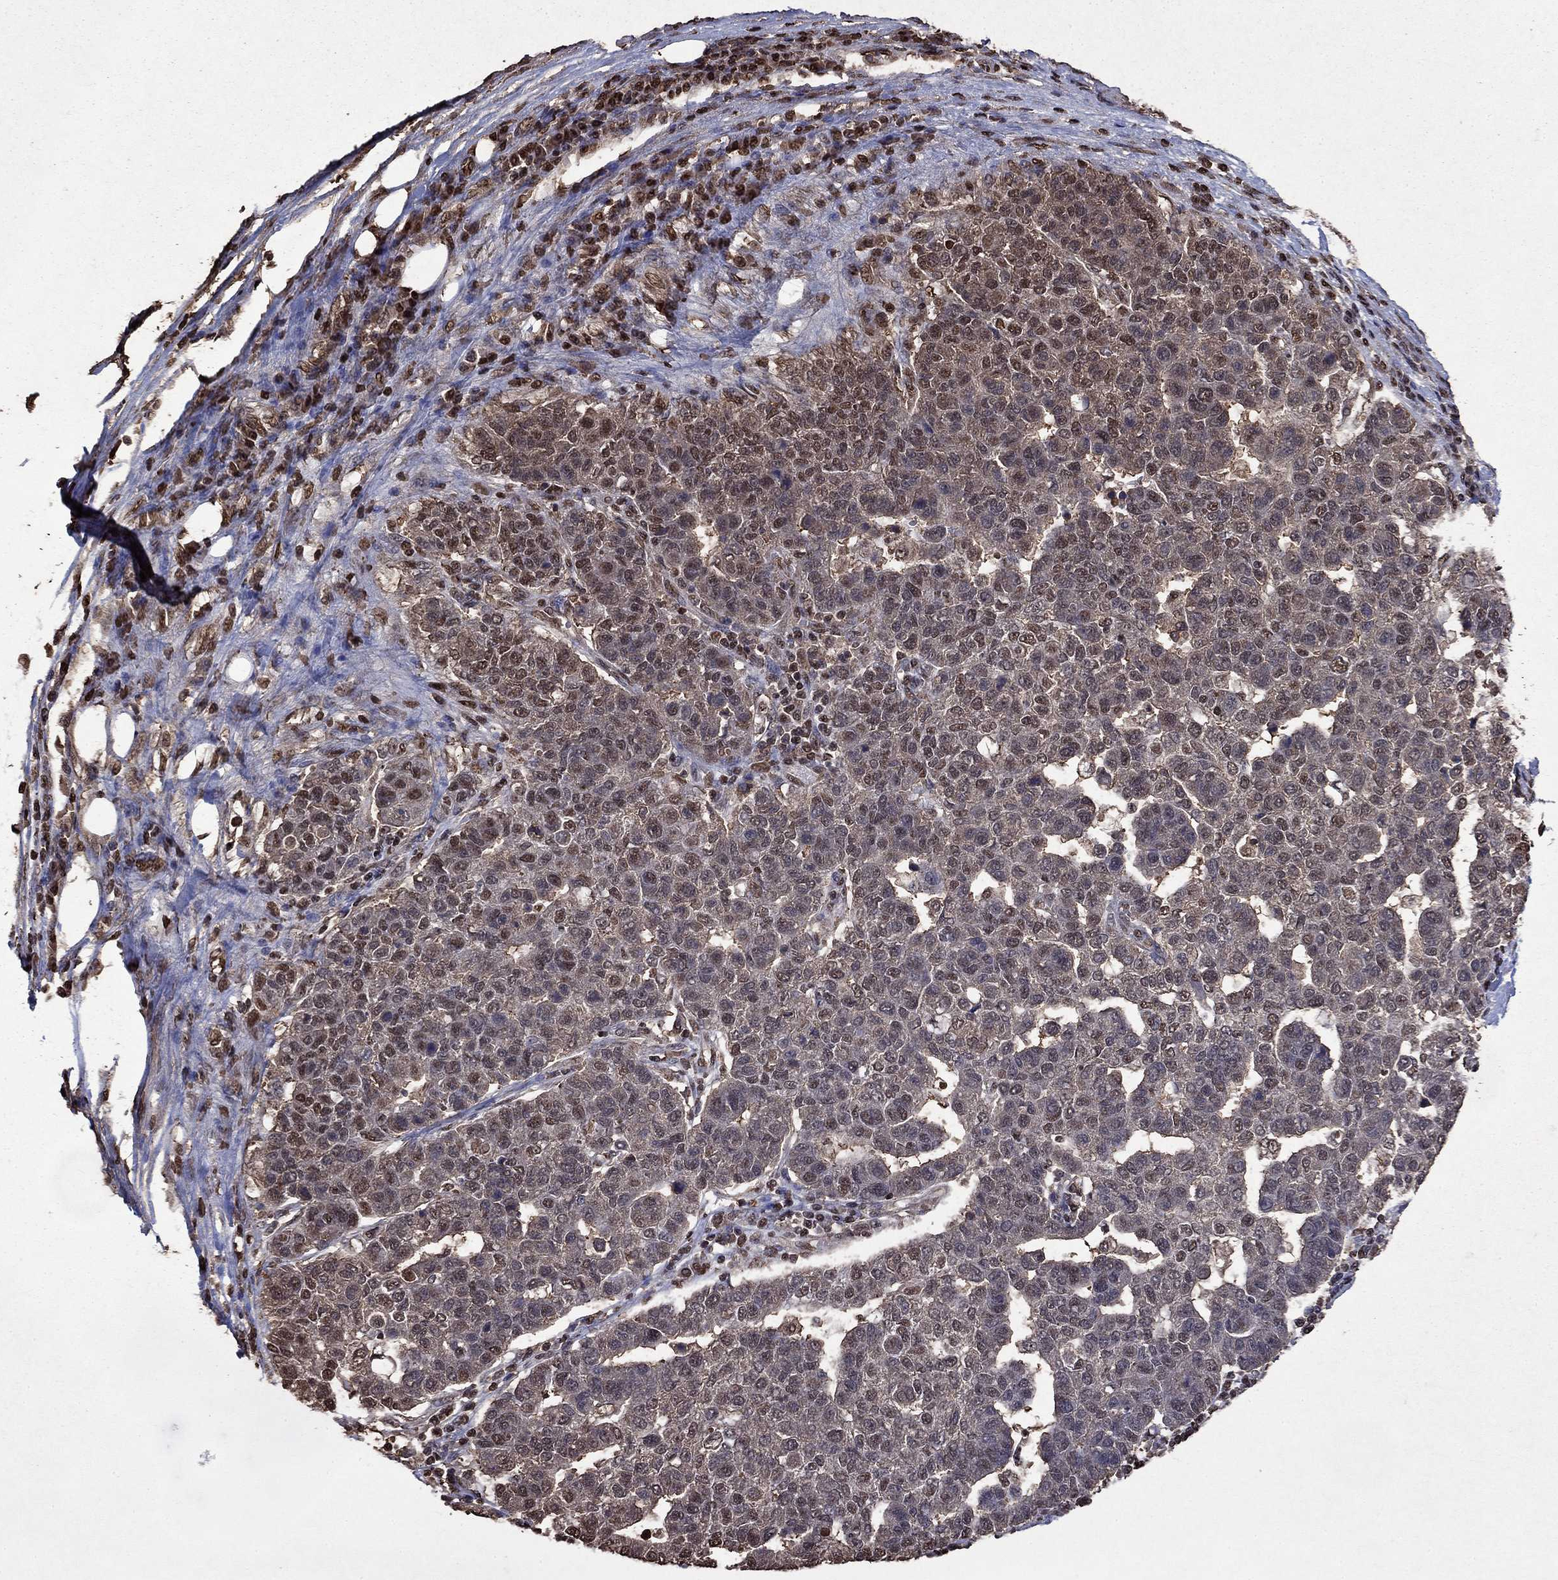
{"staining": {"intensity": "weak", "quantity": "<25%", "location": "cytoplasmic/membranous"}, "tissue": "pancreatic cancer", "cell_type": "Tumor cells", "image_type": "cancer", "snomed": [{"axis": "morphology", "description": "Adenocarcinoma, NOS"}, {"axis": "topography", "description": "Pancreas"}], "caption": "Human pancreatic cancer (adenocarcinoma) stained for a protein using IHC reveals no staining in tumor cells.", "gene": "GAPDH", "patient": {"sex": "female", "age": 61}}